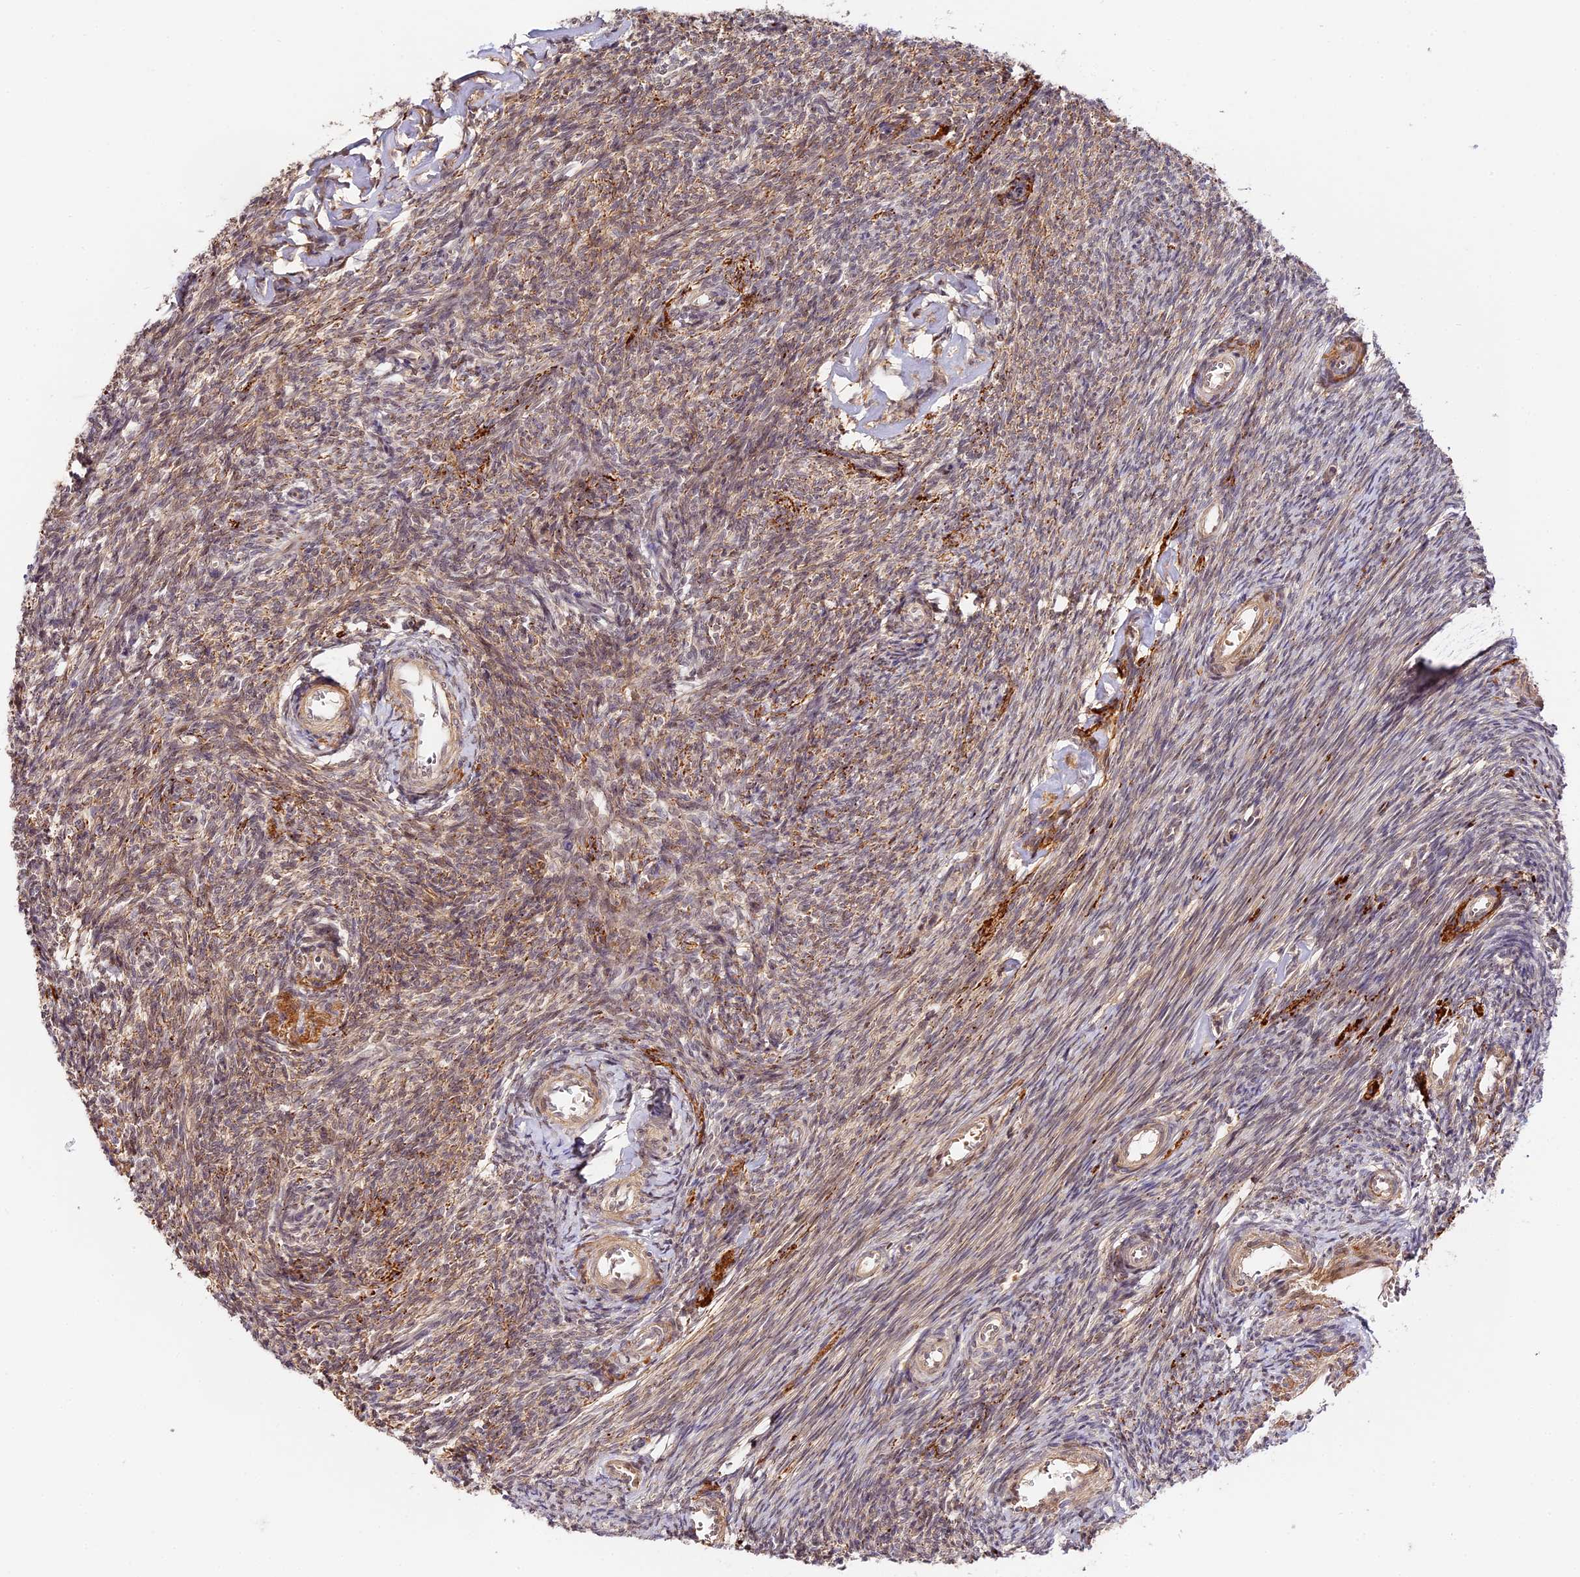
{"staining": {"intensity": "moderate", "quantity": "25%-75%", "location": "cytoplasmic/membranous"}, "tissue": "ovary", "cell_type": "Ovarian stroma cells", "image_type": "normal", "snomed": [{"axis": "morphology", "description": "Normal tissue, NOS"}, {"axis": "topography", "description": "Ovary"}], "caption": "Brown immunohistochemical staining in normal human ovary exhibits moderate cytoplasmic/membranous positivity in approximately 25%-75% of ovarian stroma cells. The protein of interest is stained brown, and the nuclei are stained in blue (DAB IHC with brightfield microscopy, high magnification).", "gene": "IMPACT", "patient": {"sex": "female", "age": 44}}